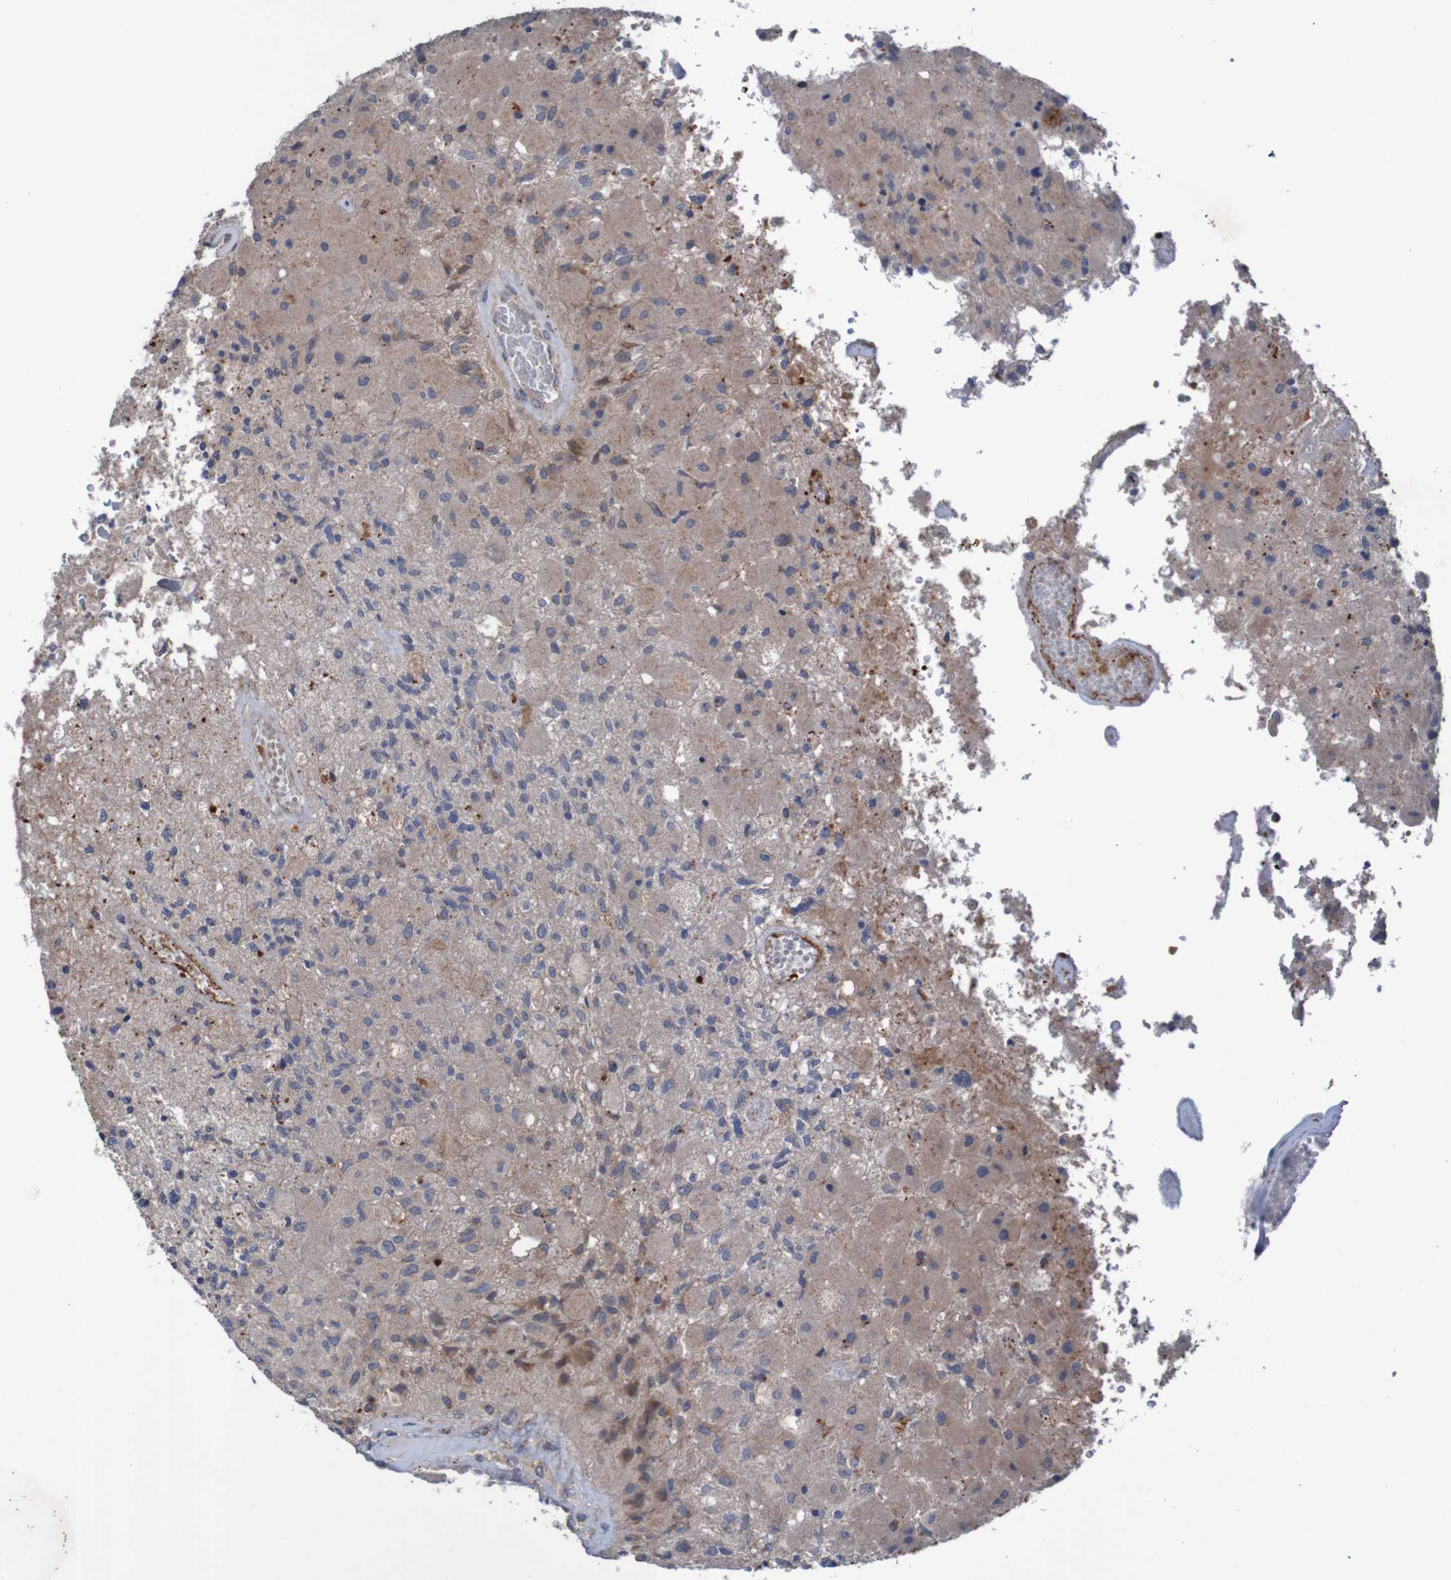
{"staining": {"intensity": "moderate", "quantity": ">75%", "location": "cytoplasmic/membranous"}, "tissue": "glioma", "cell_type": "Tumor cells", "image_type": "cancer", "snomed": [{"axis": "morphology", "description": "Normal tissue, NOS"}, {"axis": "morphology", "description": "Glioma, malignant, High grade"}, {"axis": "topography", "description": "Cerebral cortex"}], "caption": "Tumor cells show medium levels of moderate cytoplasmic/membranous positivity in about >75% of cells in human malignant high-grade glioma.", "gene": "ANGPT4", "patient": {"sex": "male", "age": 77}}